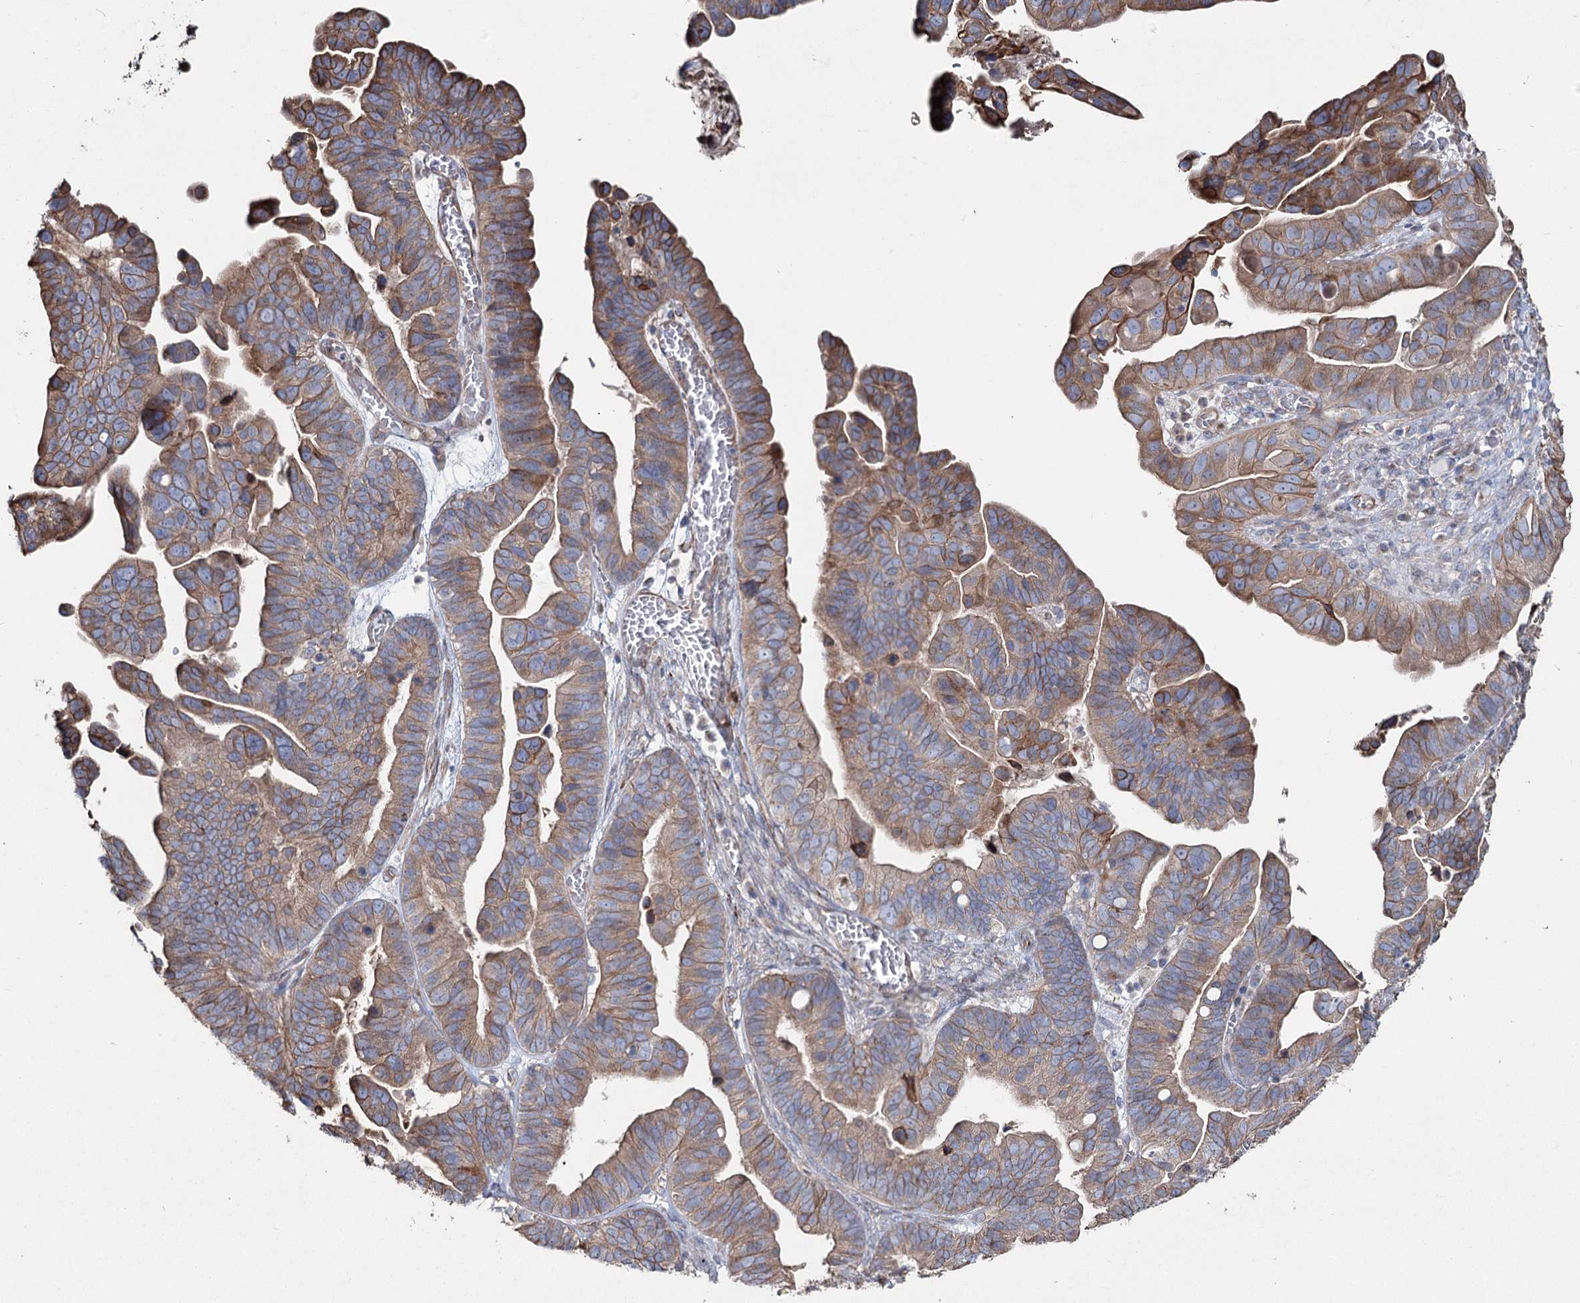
{"staining": {"intensity": "moderate", "quantity": ">75%", "location": "cytoplasmic/membranous"}, "tissue": "ovarian cancer", "cell_type": "Tumor cells", "image_type": "cancer", "snomed": [{"axis": "morphology", "description": "Cystadenocarcinoma, serous, NOS"}, {"axis": "topography", "description": "Ovary"}], "caption": "Immunohistochemical staining of ovarian serous cystadenocarcinoma exhibits medium levels of moderate cytoplasmic/membranous expression in approximately >75% of tumor cells. (brown staining indicates protein expression, while blue staining denotes nuclei).", "gene": "SUMF1", "patient": {"sex": "female", "age": 56}}